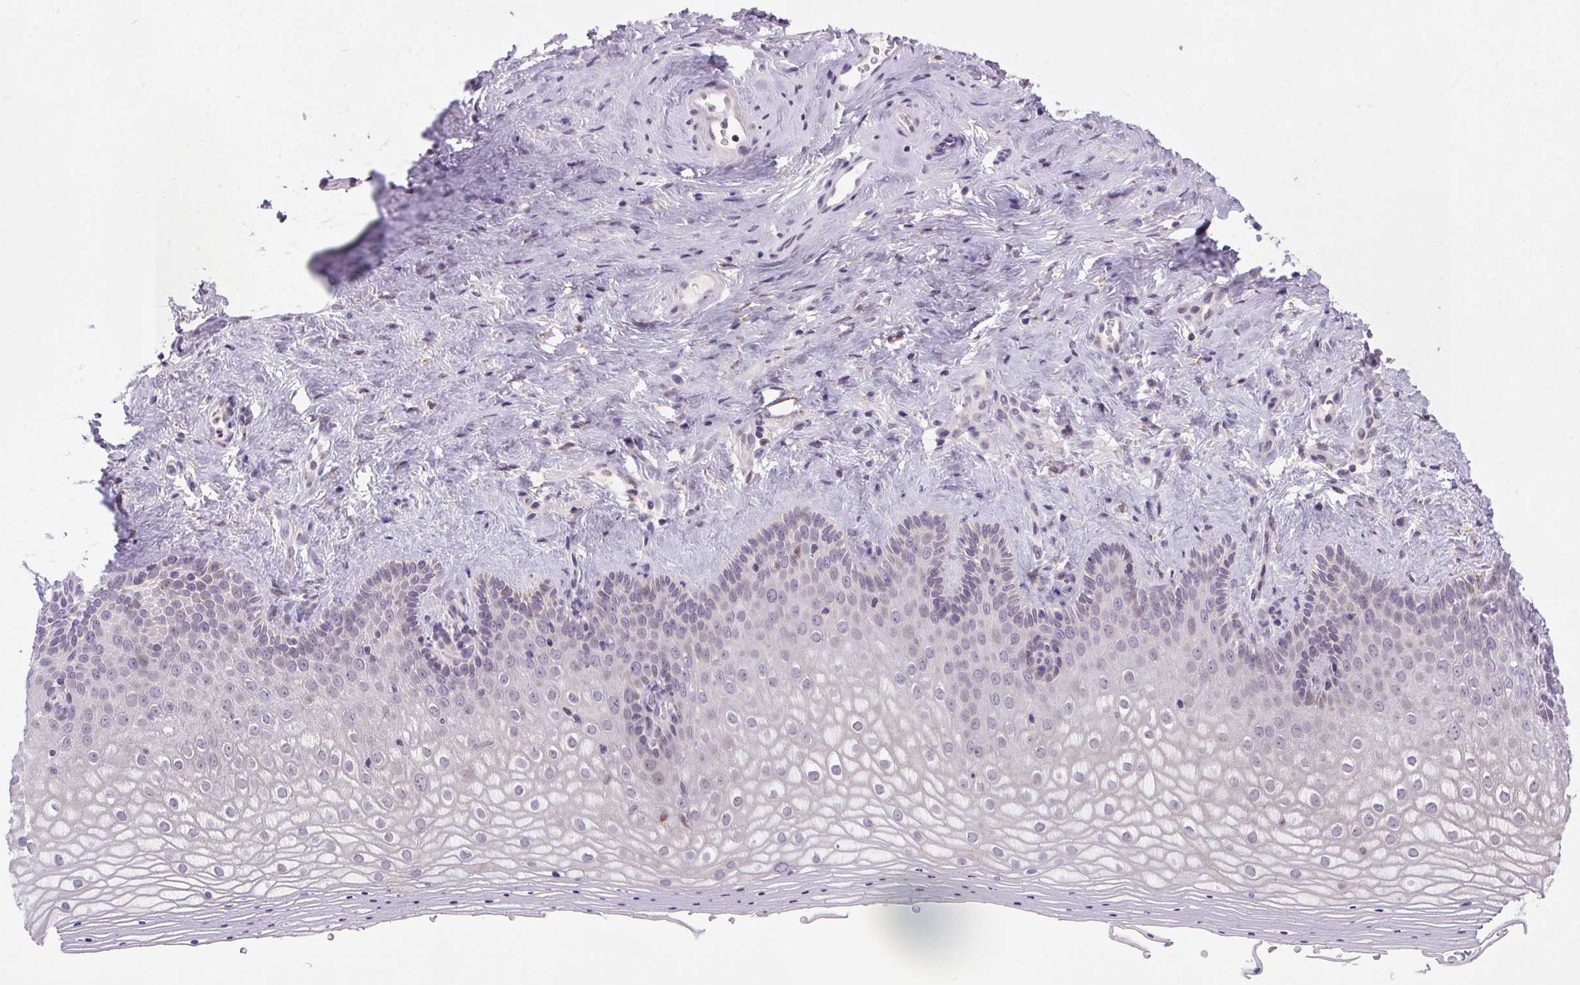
{"staining": {"intensity": "negative", "quantity": "none", "location": "none"}, "tissue": "vagina", "cell_type": "Squamous epithelial cells", "image_type": "normal", "snomed": [{"axis": "morphology", "description": "Normal tissue, NOS"}, {"axis": "topography", "description": "Vagina"}], "caption": "An immunohistochemistry (IHC) histopathology image of normal vagina is shown. There is no staining in squamous epithelial cells of vagina.", "gene": "AKR1E2", "patient": {"sex": "female", "age": 42}}